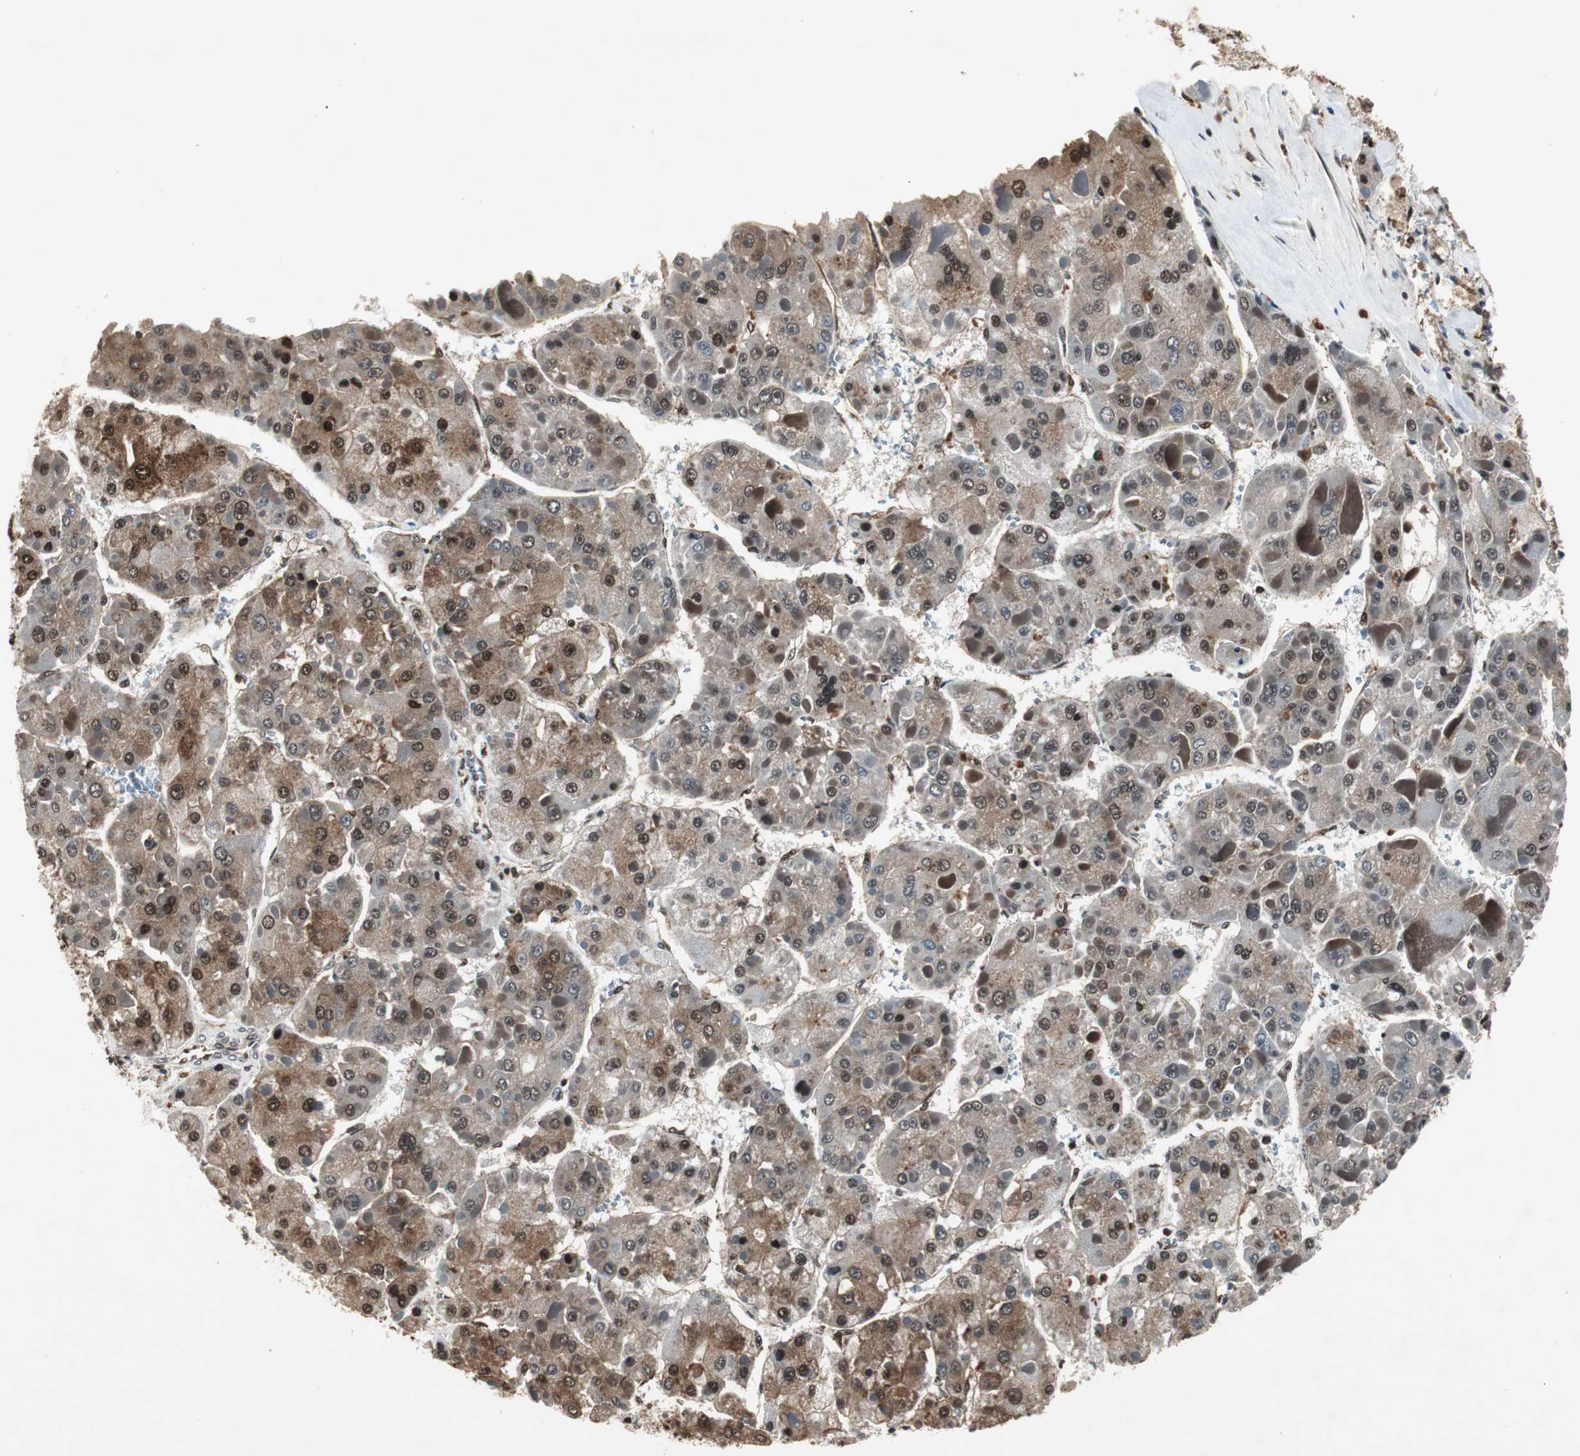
{"staining": {"intensity": "moderate", "quantity": ">75%", "location": "cytoplasmic/membranous,nuclear"}, "tissue": "liver cancer", "cell_type": "Tumor cells", "image_type": "cancer", "snomed": [{"axis": "morphology", "description": "Carcinoma, Hepatocellular, NOS"}, {"axis": "topography", "description": "Liver"}], "caption": "Hepatocellular carcinoma (liver) stained with a protein marker demonstrates moderate staining in tumor cells.", "gene": "ACLY", "patient": {"sex": "female", "age": 73}}